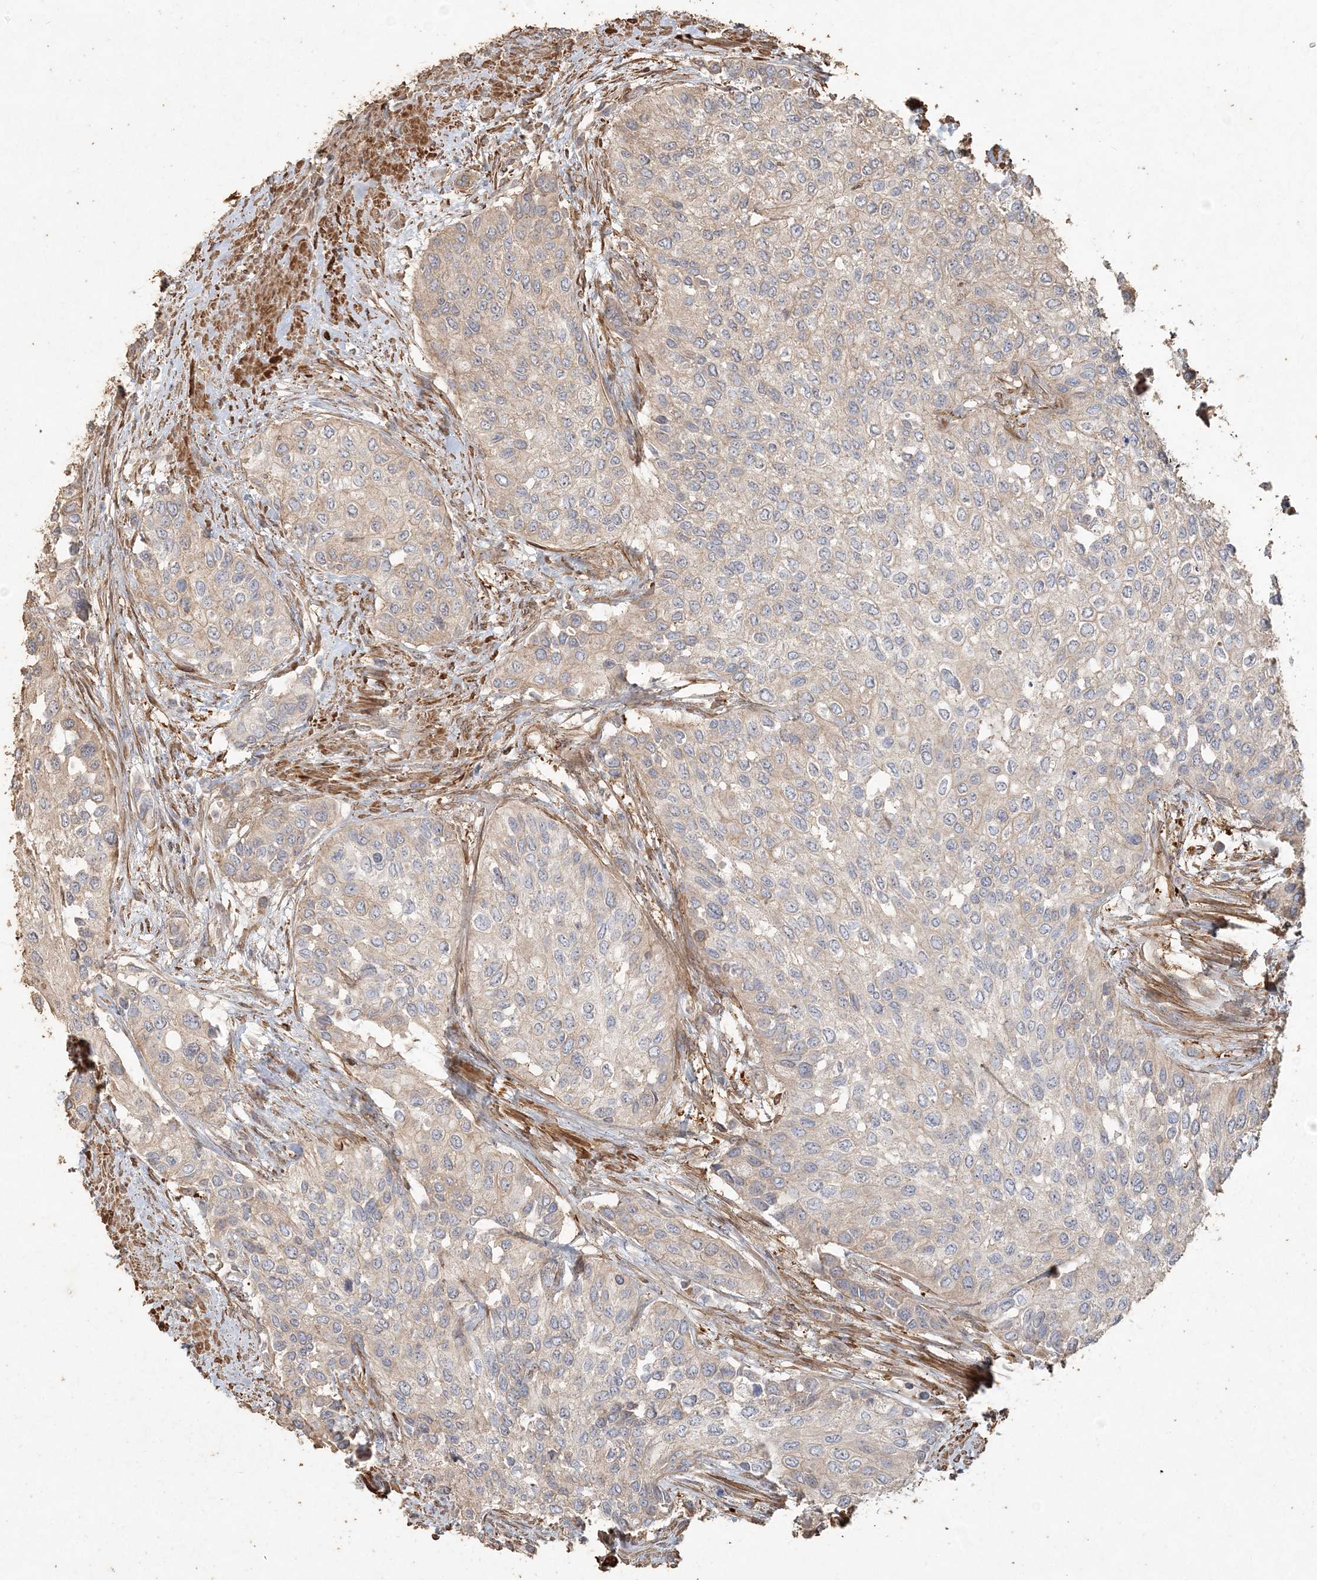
{"staining": {"intensity": "weak", "quantity": "<25%", "location": "cytoplasmic/membranous"}, "tissue": "urothelial cancer", "cell_type": "Tumor cells", "image_type": "cancer", "snomed": [{"axis": "morphology", "description": "Normal tissue, NOS"}, {"axis": "morphology", "description": "Urothelial carcinoma, High grade"}, {"axis": "topography", "description": "Vascular tissue"}, {"axis": "topography", "description": "Urinary bladder"}], "caption": "The immunohistochemistry image has no significant expression in tumor cells of urothelial cancer tissue.", "gene": "RNF145", "patient": {"sex": "female", "age": 56}}